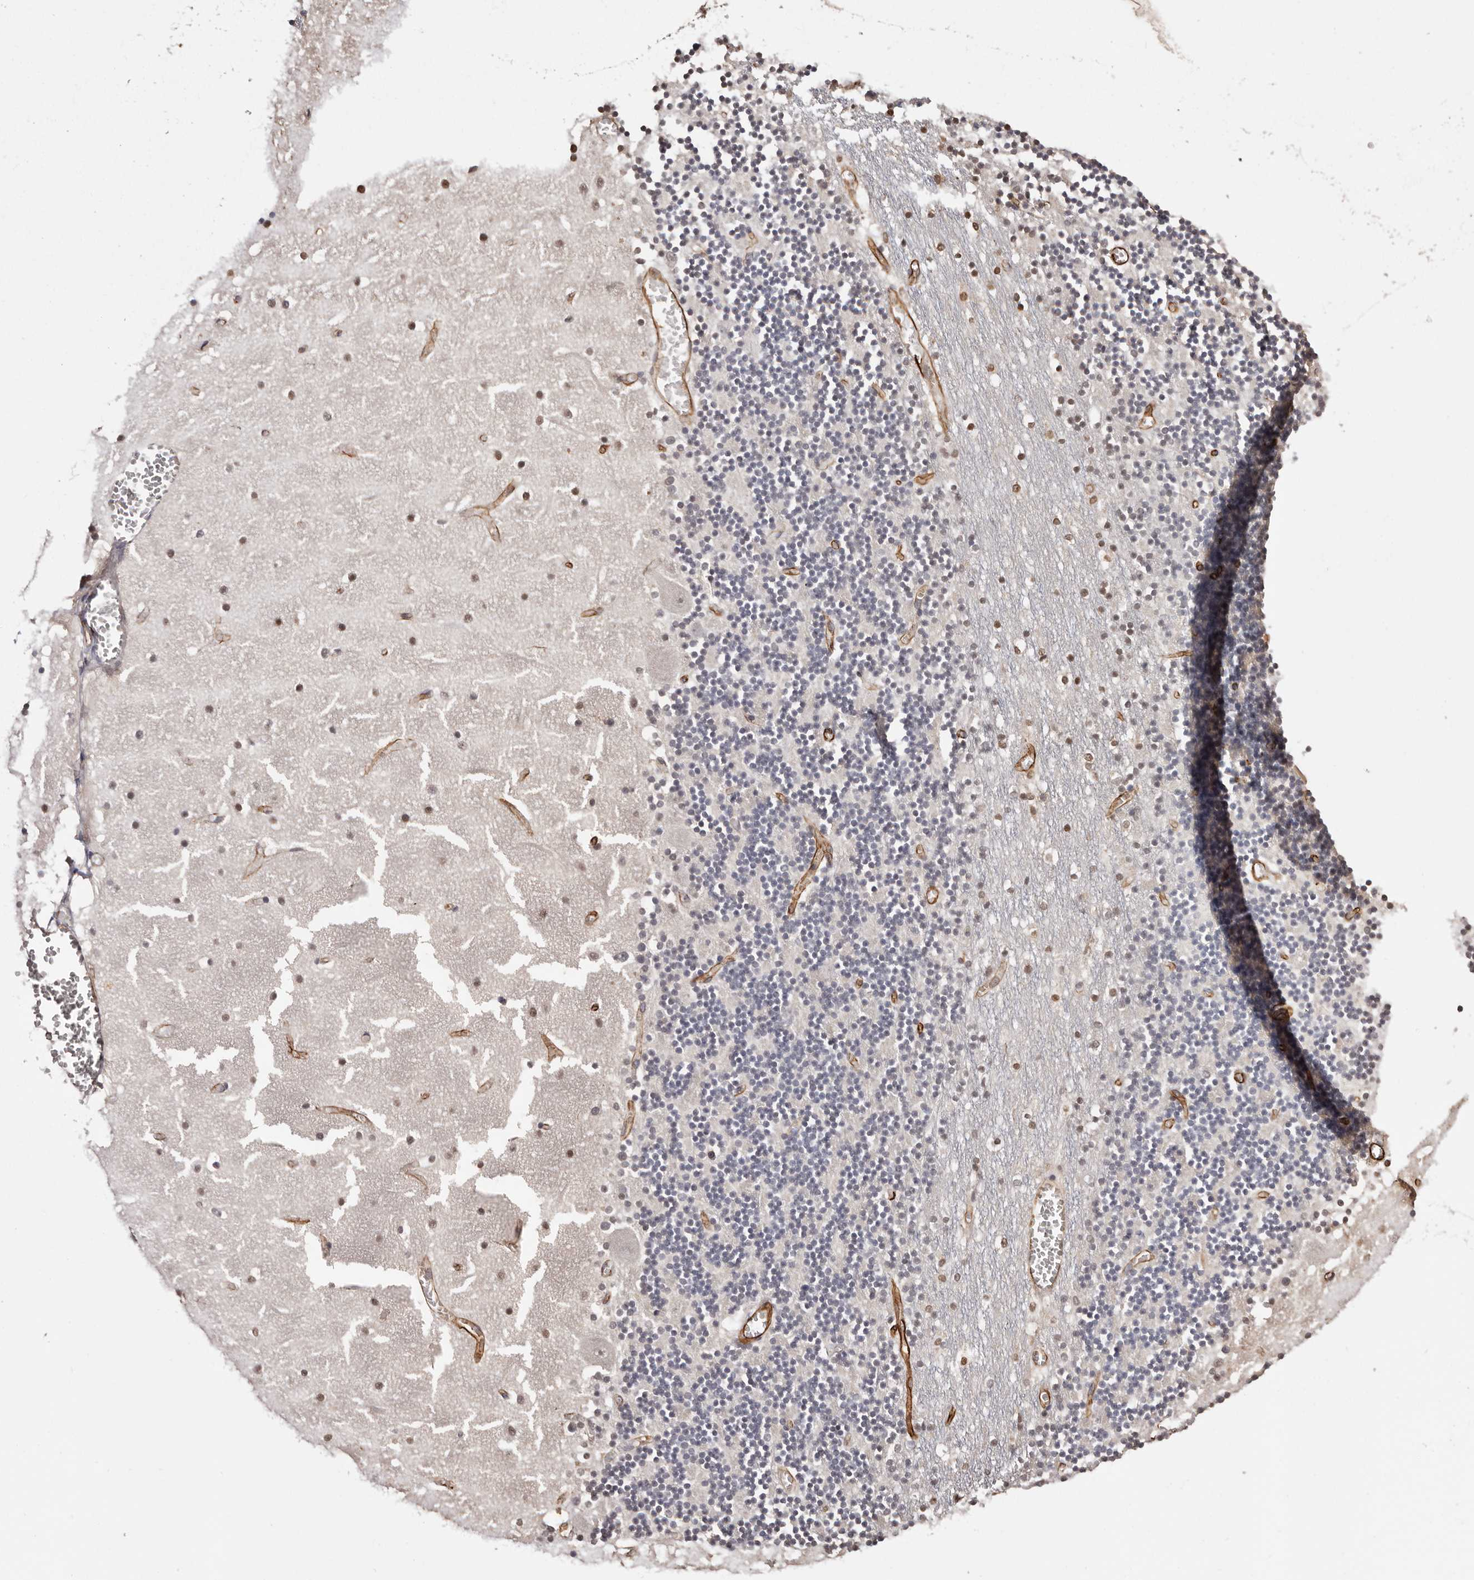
{"staining": {"intensity": "negative", "quantity": "none", "location": "none"}, "tissue": "cerebellum", "cell_type": "Cells in granular layer", "image_type": "normal", "snomed": [{"axis": "morphology", "description": "Normal tissue, NOS"}, {"axis": "topography", "description": "Cerebellum"}], "caption": "This is a micrograph of immunohistochemistry staining of normal cerebellum, which shows no expression in cells in granular layer.", "gene": "ZNF557", "patient": {"sex": "female", "age": 28}}